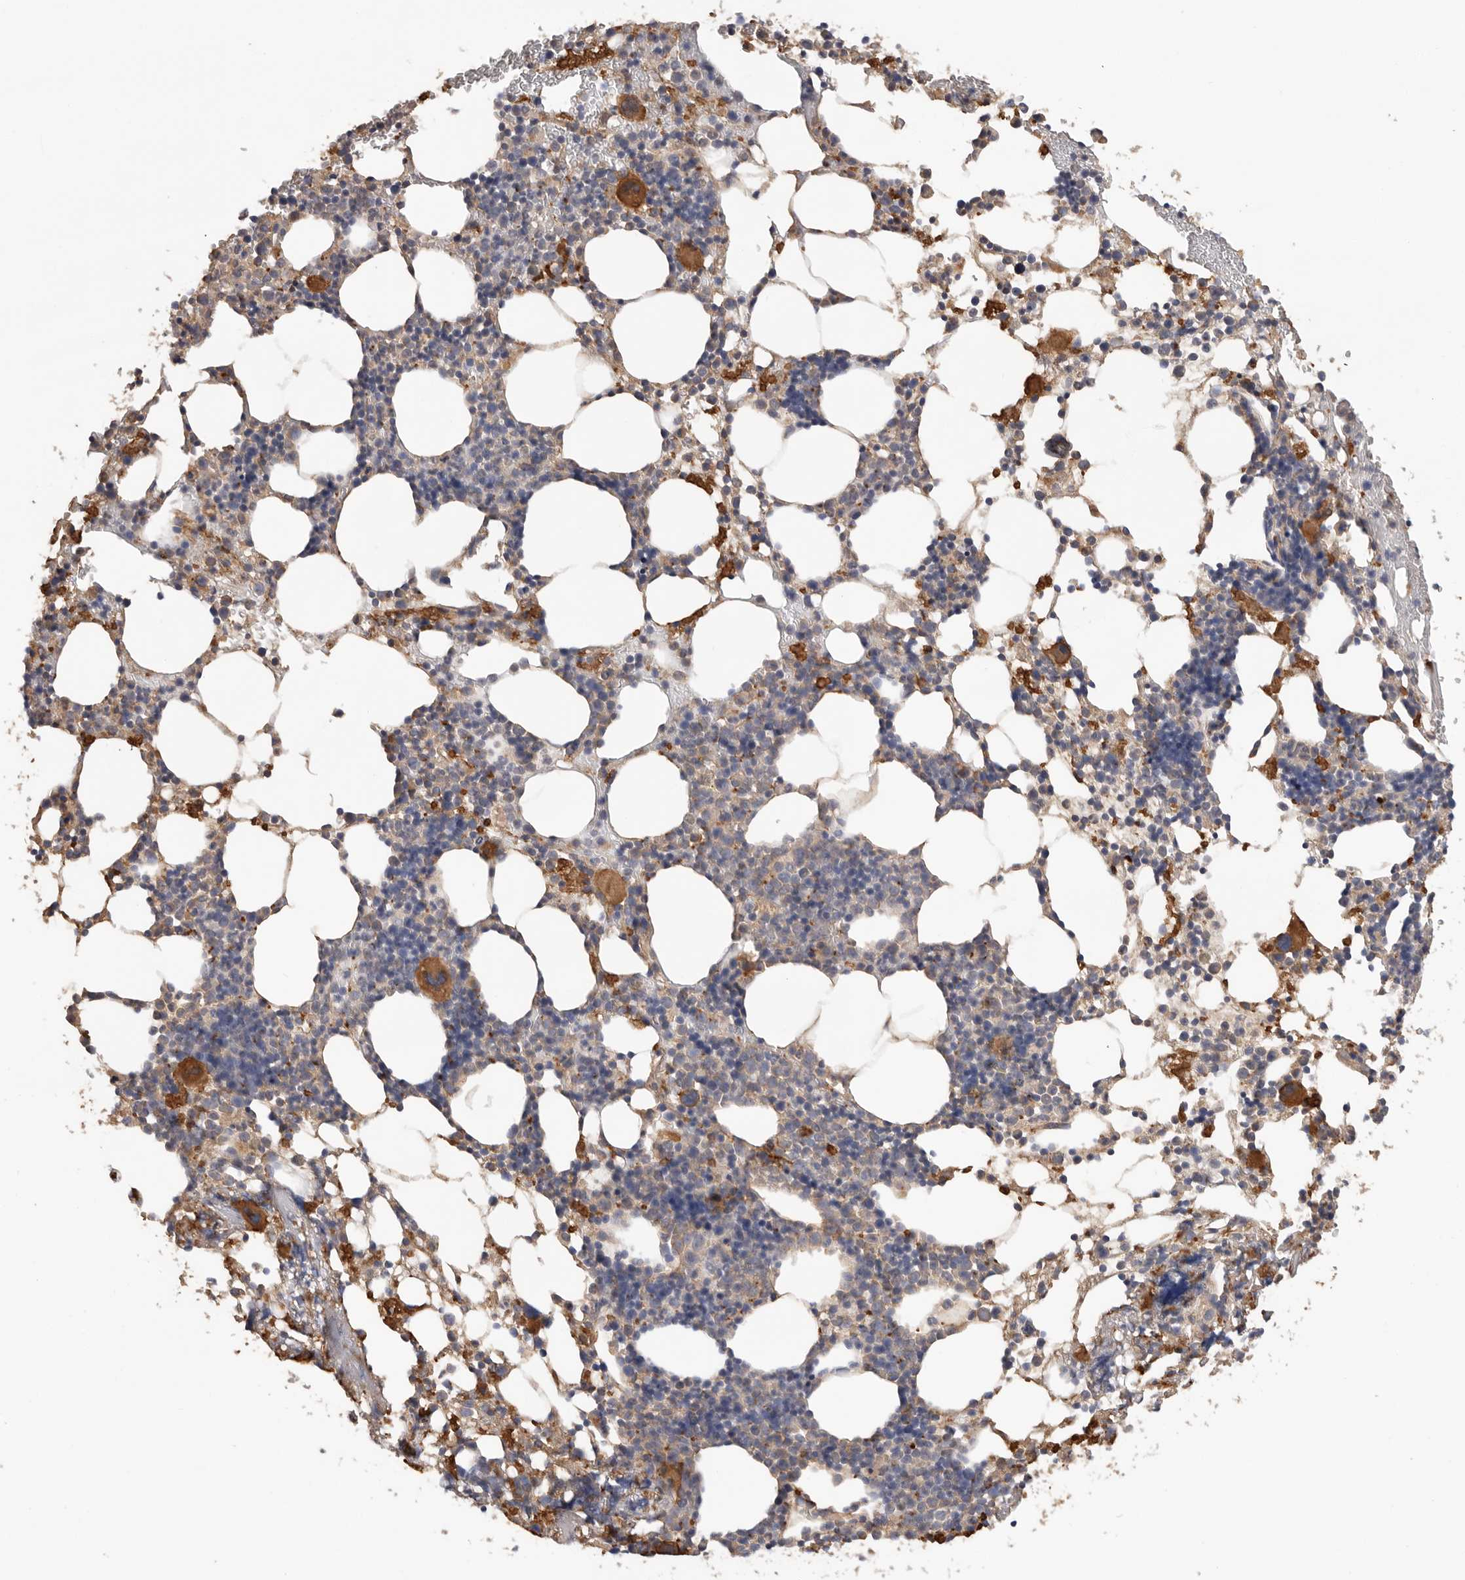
{"staining": {"intensity": "moderate", "quantity": "<25%", "location": "cytoplasmic/membranous"}, "tissue": "bone marrow", "cell_type": "Hematopoietic cells", "image_type": "normal", "snomed": [{"axis": "morphology", "description": "Normal tissue, NOS"}, {"axis": "morphology", "description": "Inflammation, NOS"}, {"axis": "topography", "description": "Bone marrow"}], "caption": "Immunohistochemistry of benign human bone marrow exhibits low levels of moderate cytoplasmic/membranous expression in approximately <25% of hematopoietic cells.", "gene": "CDC42BPB", "patient": {"sex": "male", "age": 44}}